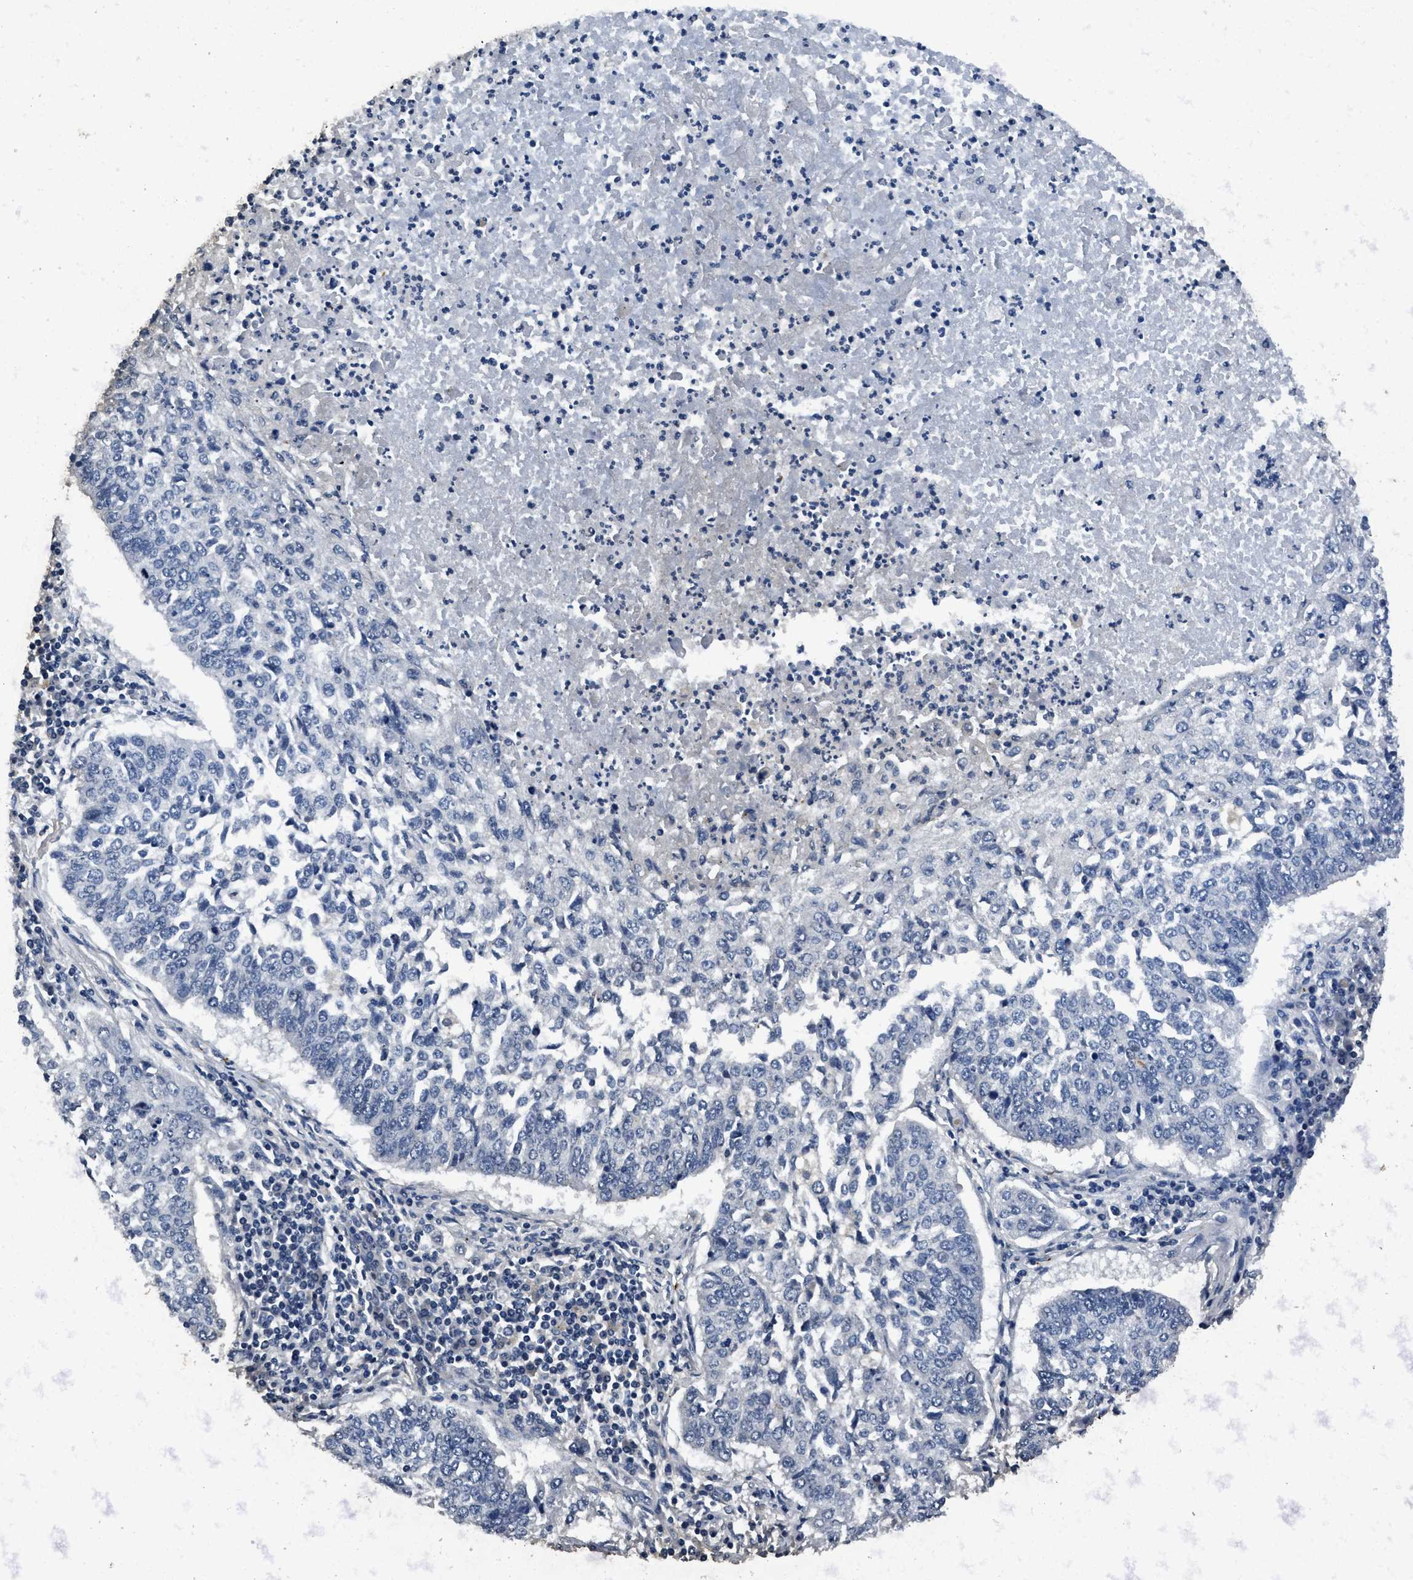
{"staining": {"intensity": "negative", "quantity": "none", "location": "none"}, "tissue": "lung cancer", "cell_type": "Tumor cells", "image_type": "cancer", "snomed": [{"axis": "morphology", "description": "Normal tissue, NOS"}, {"axis": "morphology", "description": "Squamous cell carcinoma, NOS"}, {"axis": "topography", "description": "Cartilage tissue"}, {"axis": "topography", "description": "Bronchus"}, {"axis": "topography", "description": "Lung"}], "caption": "Tumor cells show no significant expression in lung squamous cell carcinoma.", "gene": "ITGA2B", "patient": {"sex": "female", "age": 49}}